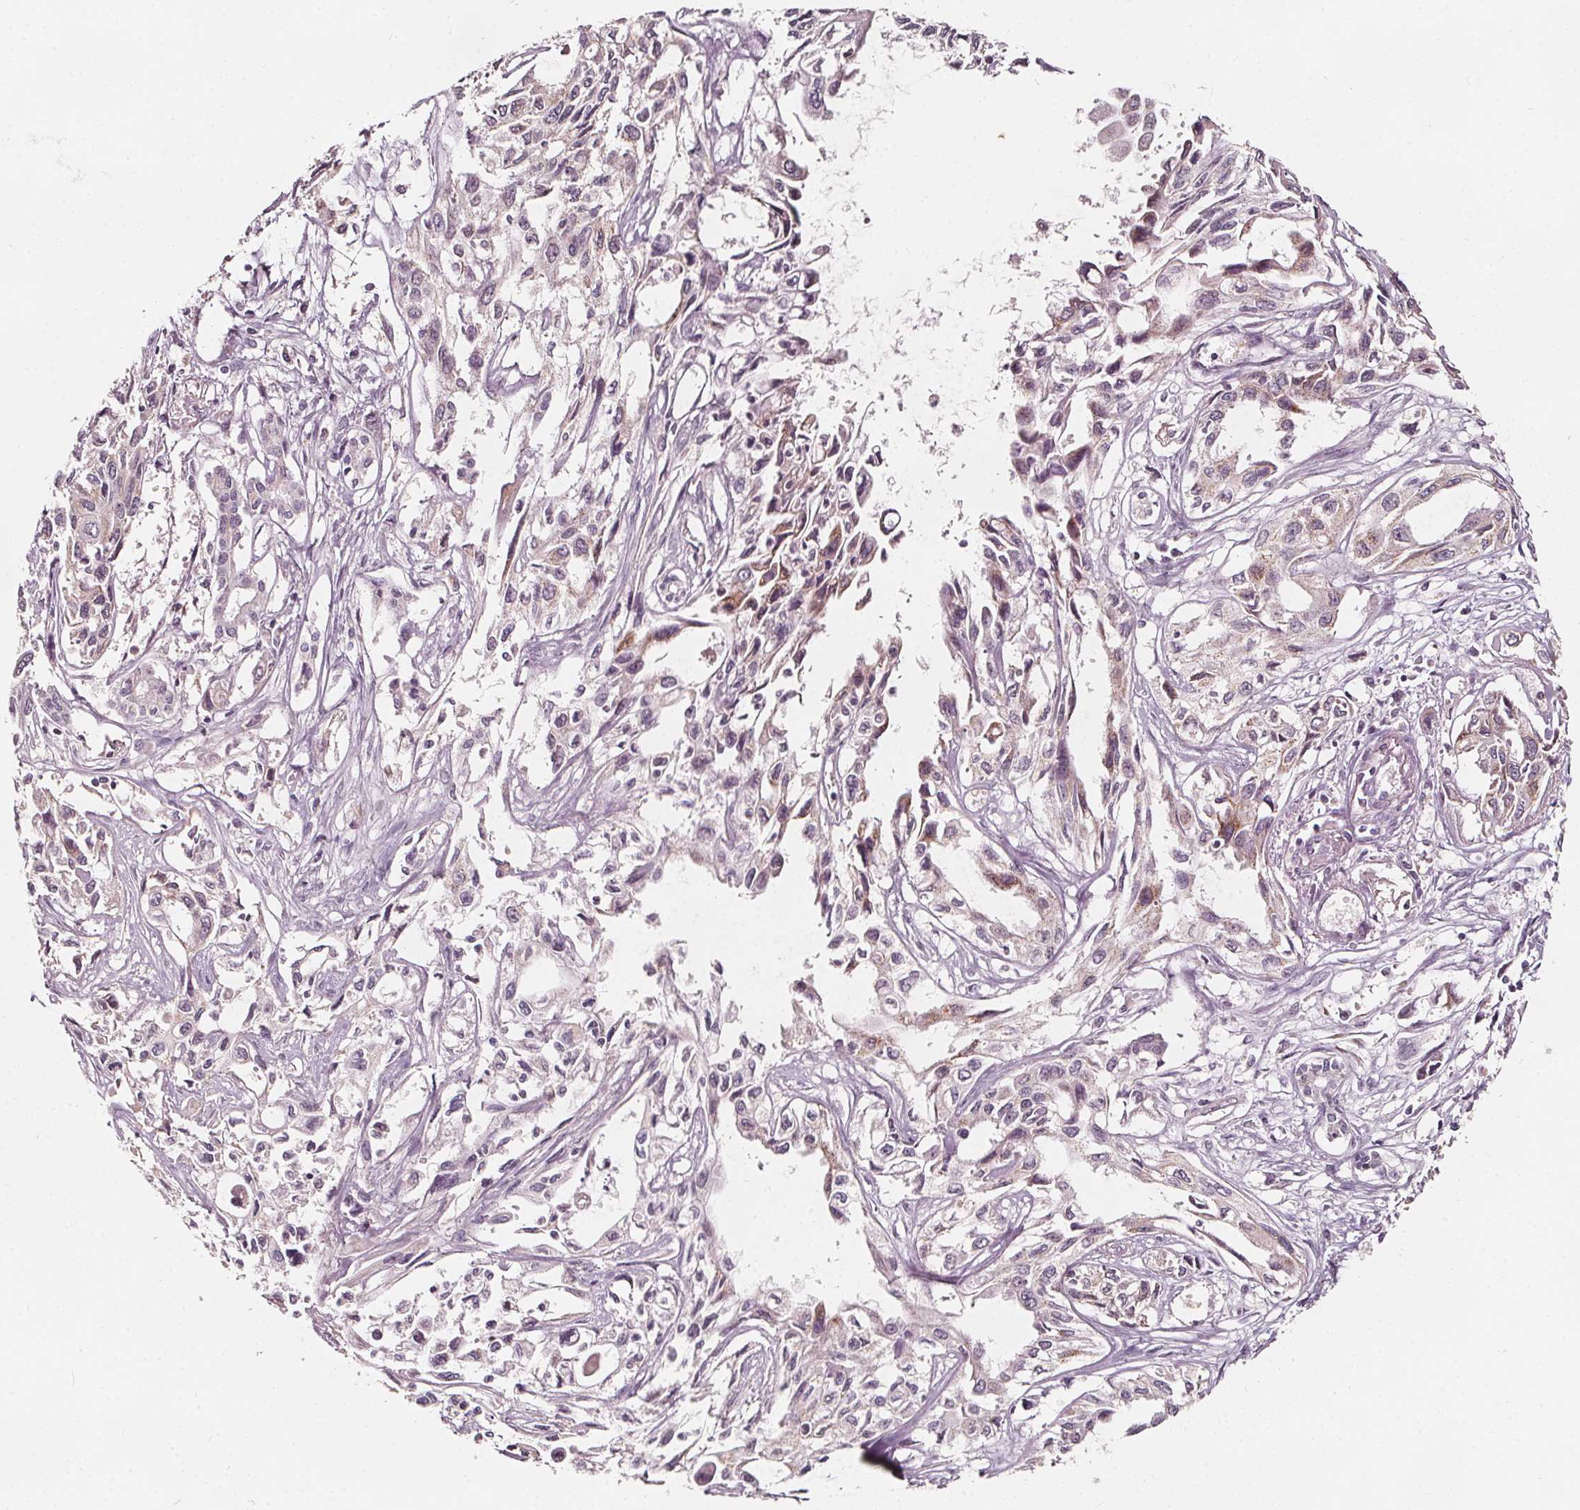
{"staining": {"intensity": "weak", "quantity": "25%-75%", "location": "cytoplasmic/membranous"}, "tissue": "pancreatic cancer", "cell_type": "Tumor cells", "image_type": "cancer", "snomed": [{"axis": "morphology", "description": "Adenocarcinoma, NOS"}, {"axis": "topography", "description": "Pancreas"}], "caption": "IHC photomicrograph of neoplastic tissue: human pancreatic cancer (adenocarcinoma) stained using IHC reveals low levels of weak protein expression localized specifically in the cytoplasmic/membranous of tumor cells, appearing as a cytoplasmic/membranous brown color.", "gene": "NPC1L1", "patient": {"sex": "female", "age": 55}}